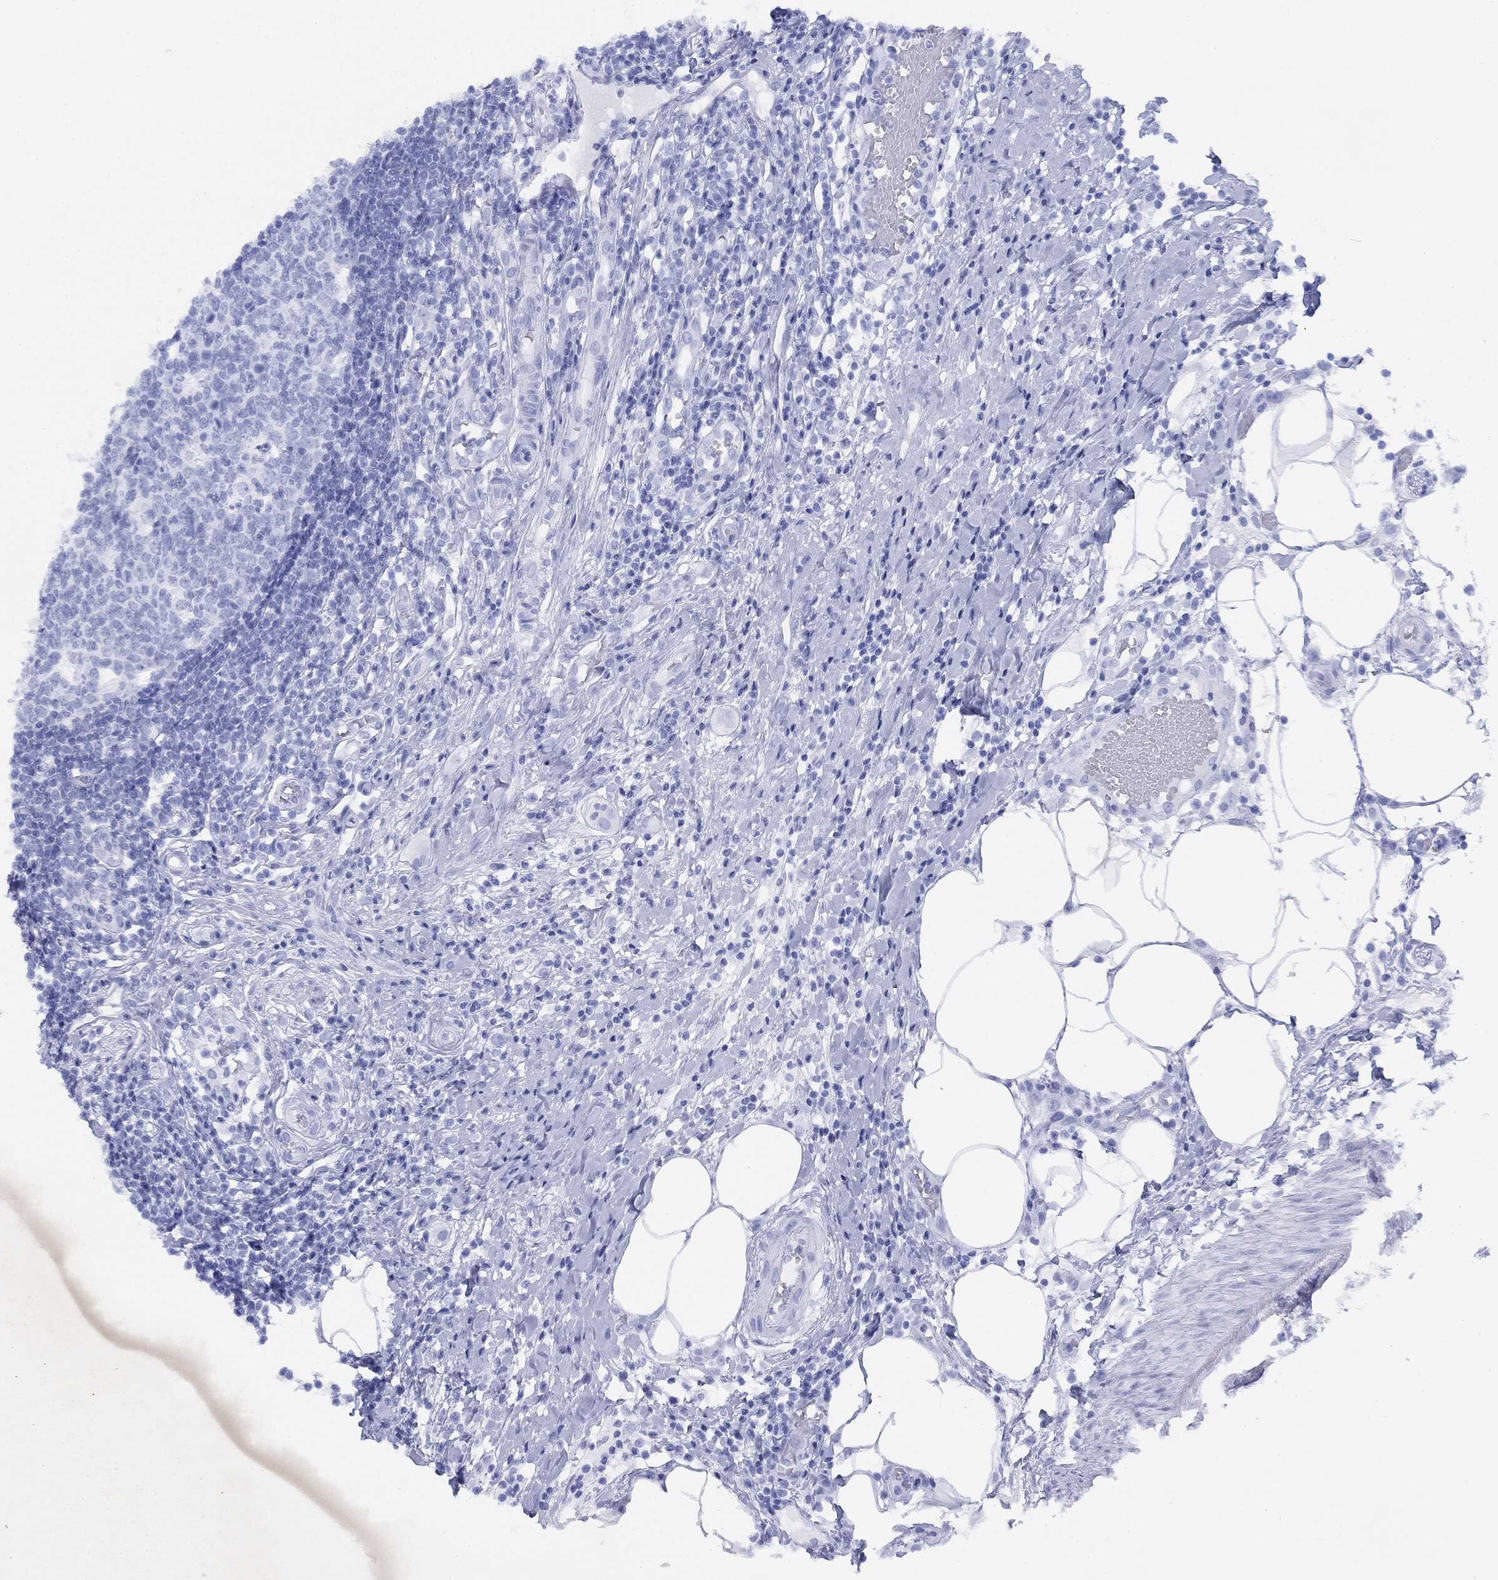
{"staining": {"intensity": "negative", "quantity": "none", "location": "none"}, "tissue": "appendix", "cell_type": "Glandular cells", "image_type": "normal", "snomed": [{"axis": "morphology", "description": "Normal tissue, NOS"}, {"axis": "morphology", "description": "Inflammation, NOS"}, {"axis": "topography", "description": "Appendix"}], "caption": "High power microscopy photomicrograph of an IHC photomicrograph of benign appendix, revealing no significant staining in glandular cells. The staining was performed using DAB (3,3'-diaminobenzidine) to visualize the protein expression in brown, while the nuclei were stained in blue with hematoxylin (Magnification: 20x).", "gene": "CGB1", "patient": {"sex": "male", "age": 16}}